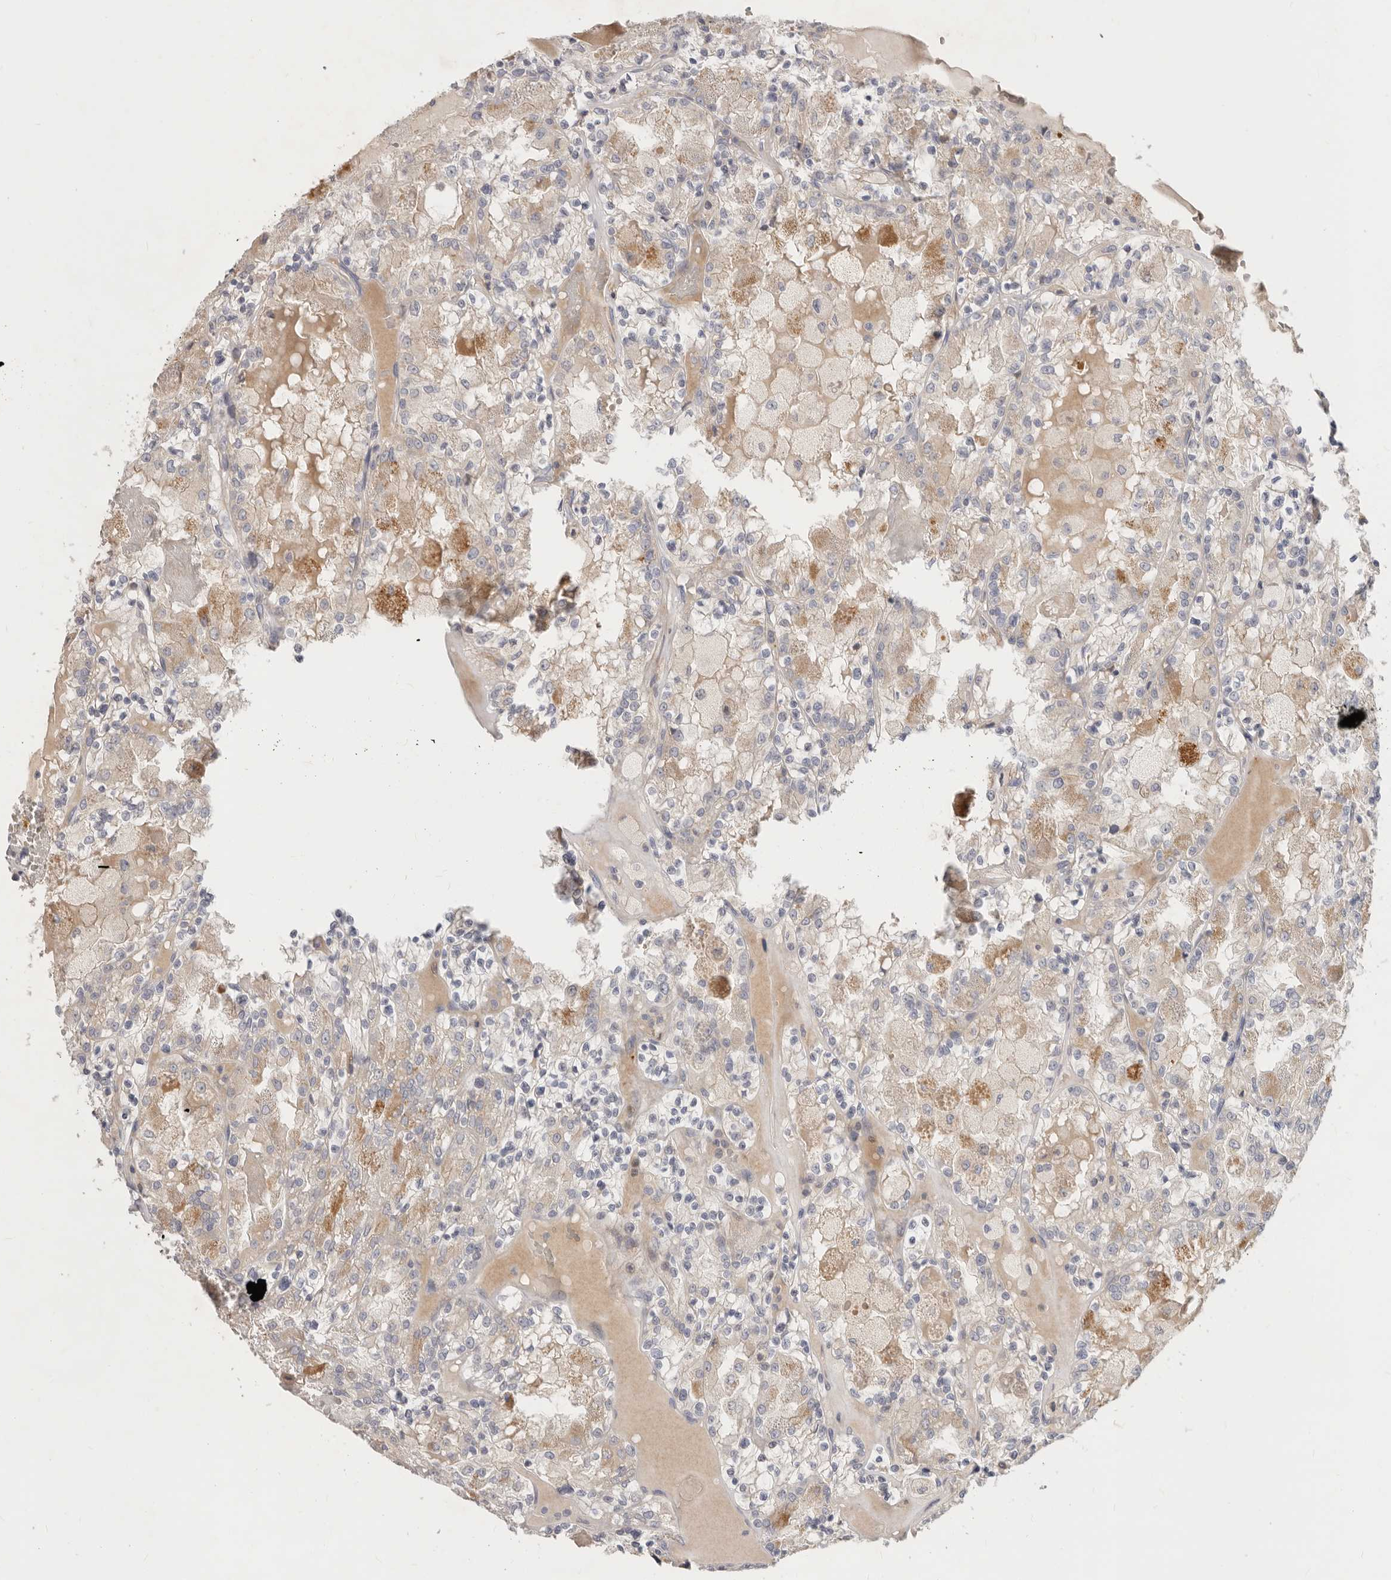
{"staining": {"intensity": "weak", "quantity": "25%-75%", "location": "cytoplasmic/membranous"}, "tissue": "renal cancer", "cell_type": "Tumor cells", "image_type": "cancer", "snomed": [{"axis": "morphology", "description": "Adenocarcinoma, NOS"}, {"axis": "topography", "description": "Kidney"}], "caption": "Renal adenocarcinoma stained with a protein marker reveals weak staining in tumor cells.", "gene": "TFB2M", "patient": {"sex": "female", "age": 56}}